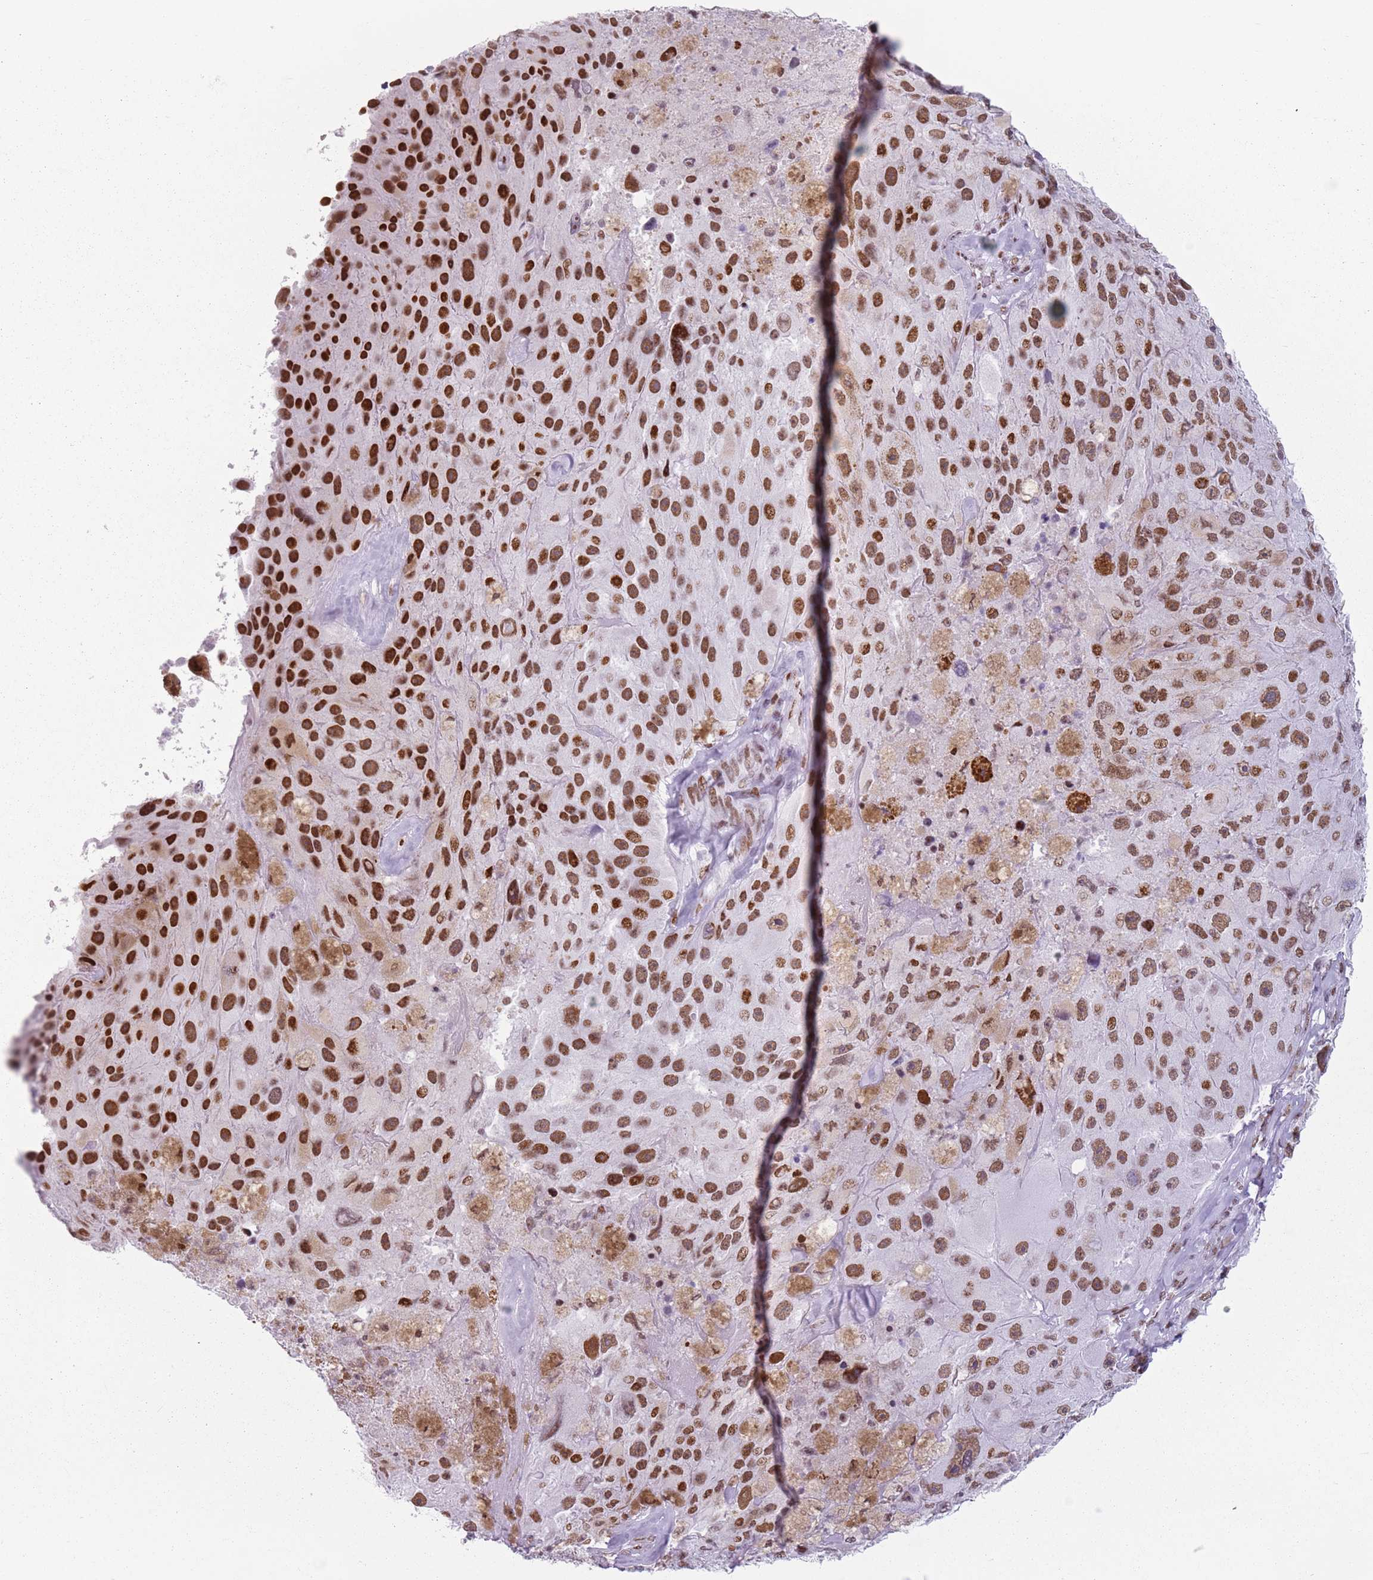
{"staining": {"intensity": "strong", "quantity": ">75%", "location": "nuclear"}, "tissue": "melanoma", "cell_type": "Tumor cells", "image_type": "cancer", "snomed": [{"axis": "morphology", "description": "Malignant melanoma, Metastatic site"}, {"axis": "topography", "description": "Lymph node"}], "caption": "Protein expression analysis of human melanoma reveals strong nuclear expression in about >75% of tumor cells. (DAB = brown stain, brightfield microscopy at high magnification).", "gene": "FAM104B", "patient": {"sex": "male", "age": 62}}